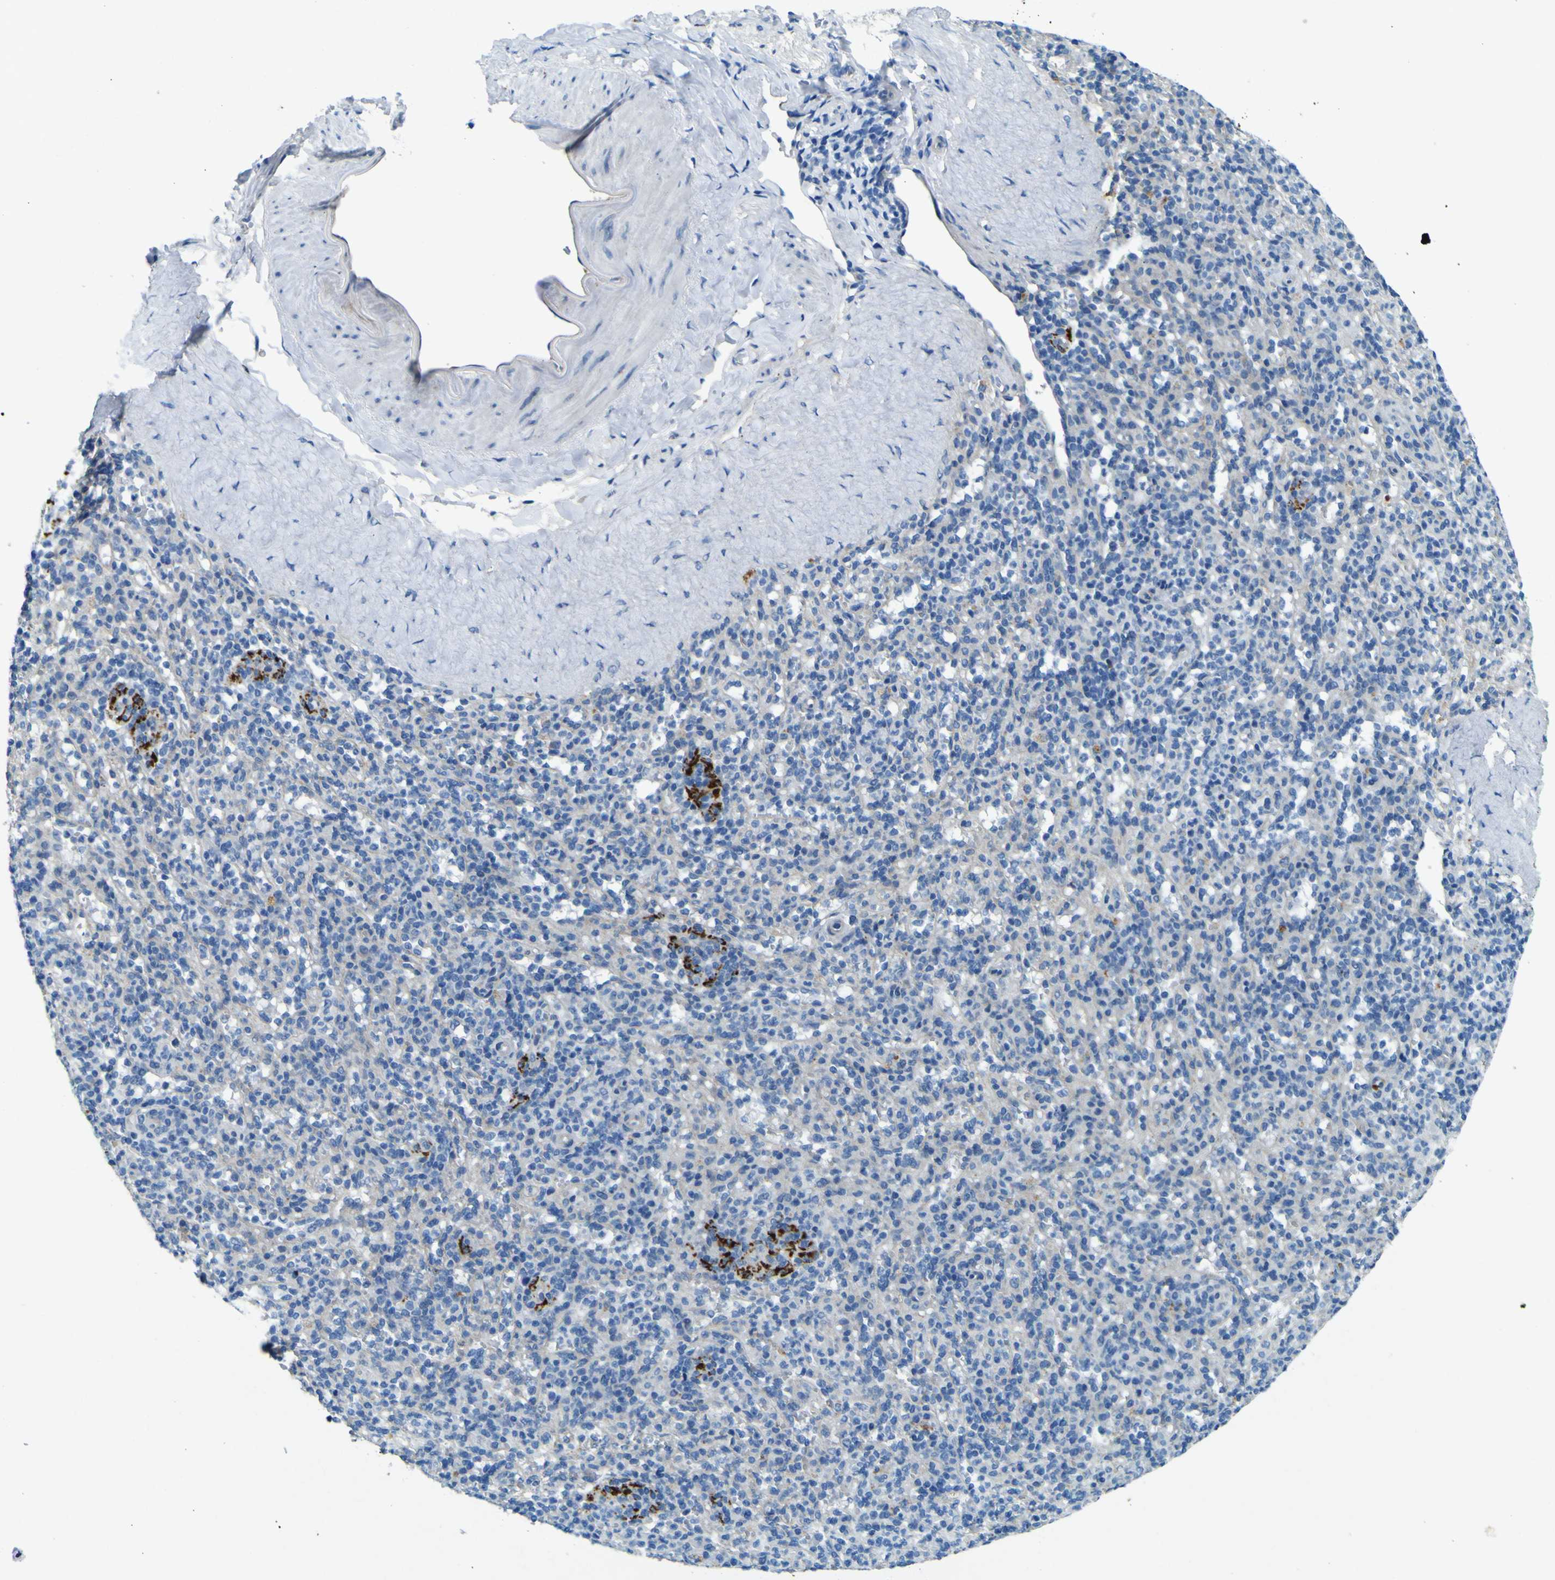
{"staining": {"intensity": "negative", "quantity": "none", "location": "none"}, "tissue": "spleen", "cell_type": "Cells in red pulp", "image_type": "normal", "snomed": [{"axis": "morphology", "description": "Normal tissue, NOS"}, {"axis": "topography", "description": "Spleen"}], "caption": "DAB (3,3'-diaminobenzidine) immunohistochemical staining of unremarkable spleen reveals no significant staining in cells in red pulp.", "gene": "PDE9A", "patient": {"sex": "male", "age": 36}}